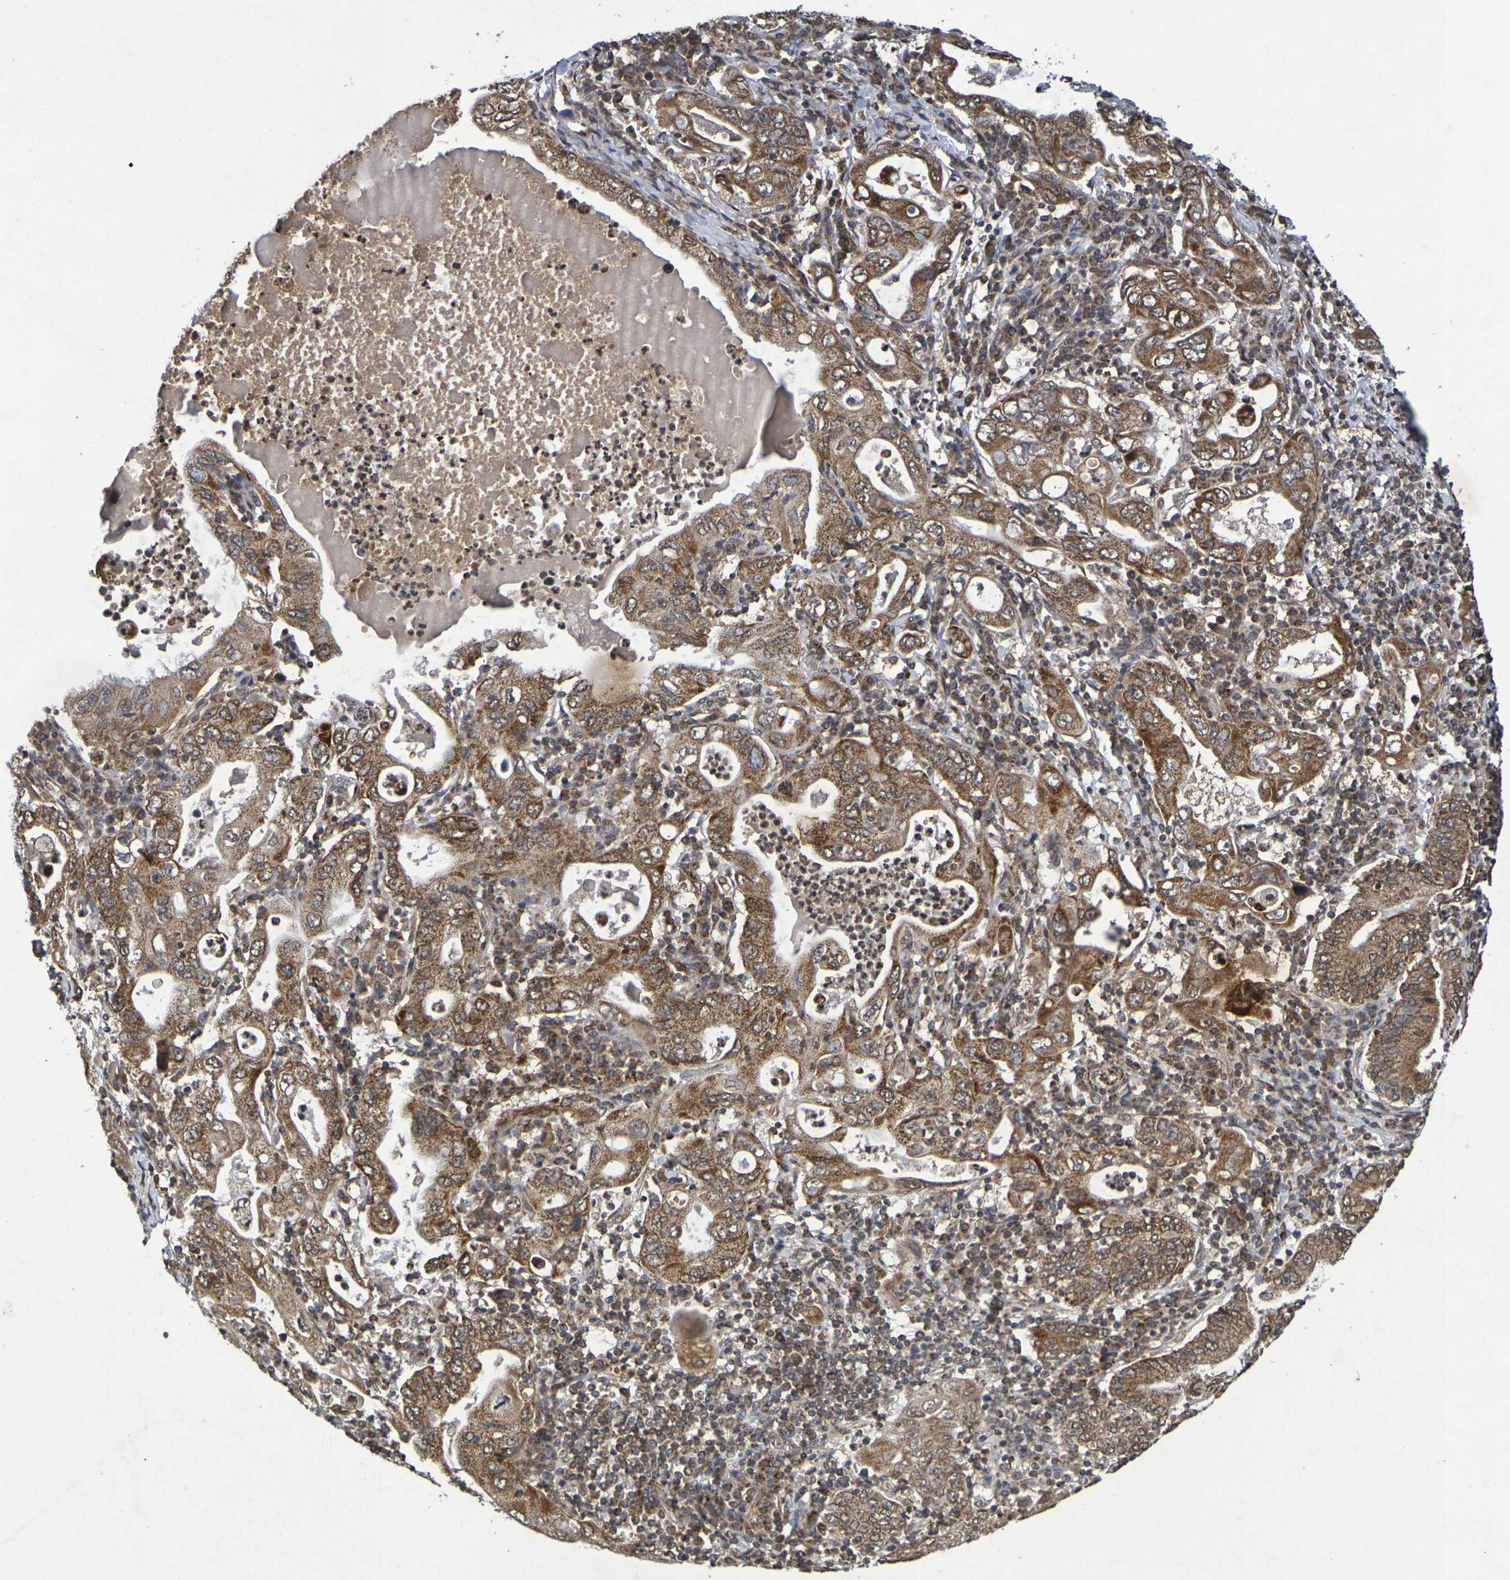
{"staining": {"intensity": "moderate", "quantity": ">75%", "location": "cytoplasmic/membranous,nuclear"}, "tissue": "stomach cancer", "cell_type": "Tumor cells", "image_type": "cancer", "snomed": [{"axis": "morphology", "description": "Normal tissue, NOS"}, {"axis": "morphology", "description": "Adenocarcinoma, NOS"}, {"axis": "topography", "description": "Esophagus"}, {"axis": "topography", "description": "Stomach, upper"}, {"axis": "topography", "description": "Peripheral nerve tissue"}], "caption": "Adenocarcinoma (stomach) stained with IHC reveals moderate cytoplasmic/membranous and nuclear expression in approximately >75% of tumor cells.", "gene": "GUCY1A2", "patient": {"sex": "male", "age": 62}}